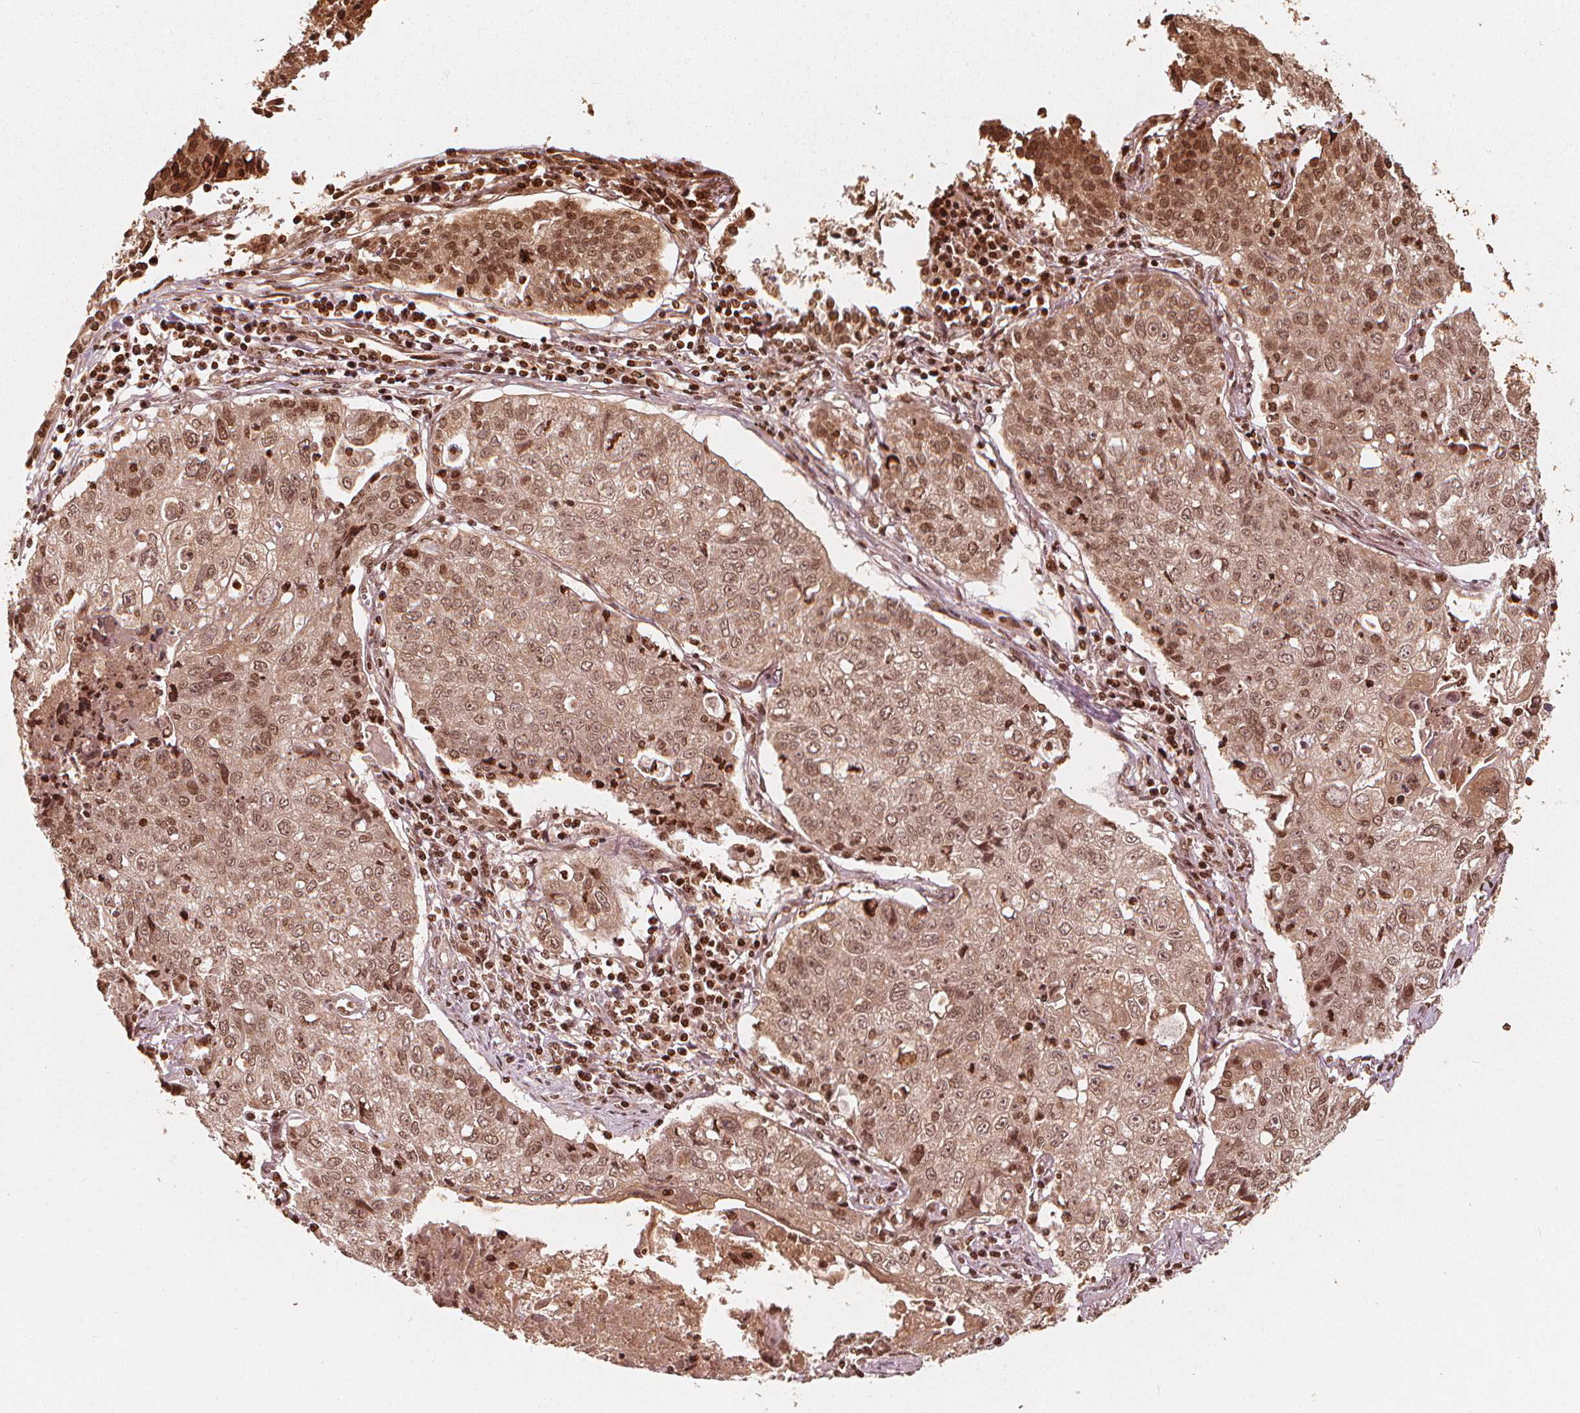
{"staining": {"intensity": "weak", "quantity": ">75%", "location": "nuclear"}, "tissue": "lung cancer", "cell_type": "Tumor cells", "image_type": "cancer", "snomed": [{"axis": "morphology", "description": "Normal morphology"}, {"axis": "morphology", "description": "Aneuploidy"}, {"axis": "morphology", "description": "Squamous cell carcinoma, NOS"}, {"axis": "topography", "description": "Lymph node"}, {"axis": "topography", "description": "Lung"}], "caption": "The histopathology image demonstrates staining of lung cancer (squamous cell carcinoma), revealing weak nuclear protein positivity (brown color) within tumor cells.", "gene": "H3C14", "patient": {"sex": "female", "age": 76}}